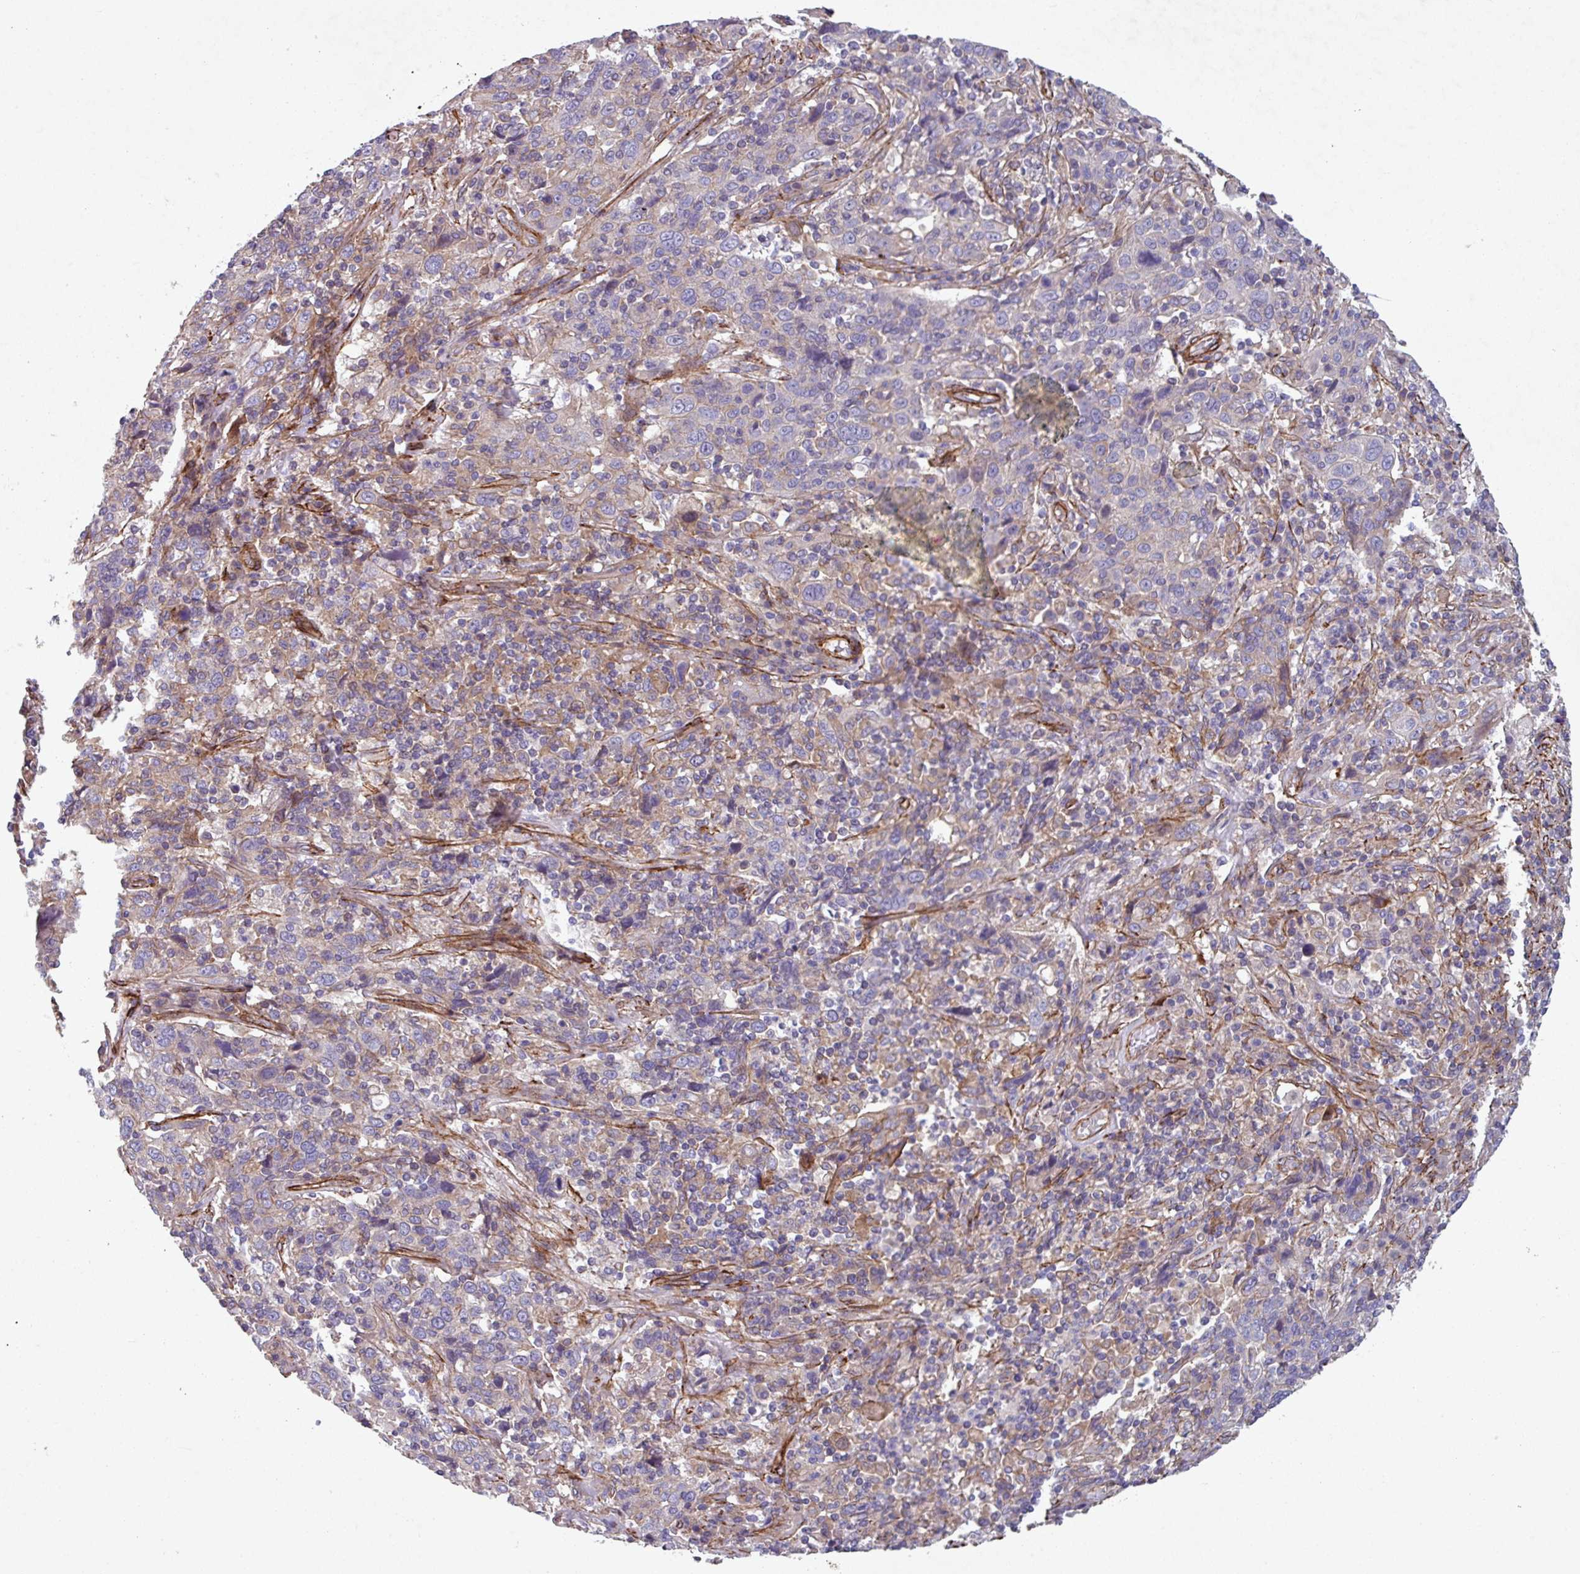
{"staining": {"intensity": "negative", "quantity": "none", "location": "none"}, "tissue": "cervical cancer", "cell_type": "Tumor cells", "image_type": "cancer", "snomed": [{"axis": "morphology", "description": "Squamous cell carcinoma, NOS"}, {"axis": "topography", "description": "Cervix"}], "caption": "Tumor cells are negative for brown protein staining in squamous cell carcinoma (cervical).", "gene": "ATP2C2", "patient": {"sex": "female", "age": 46}}